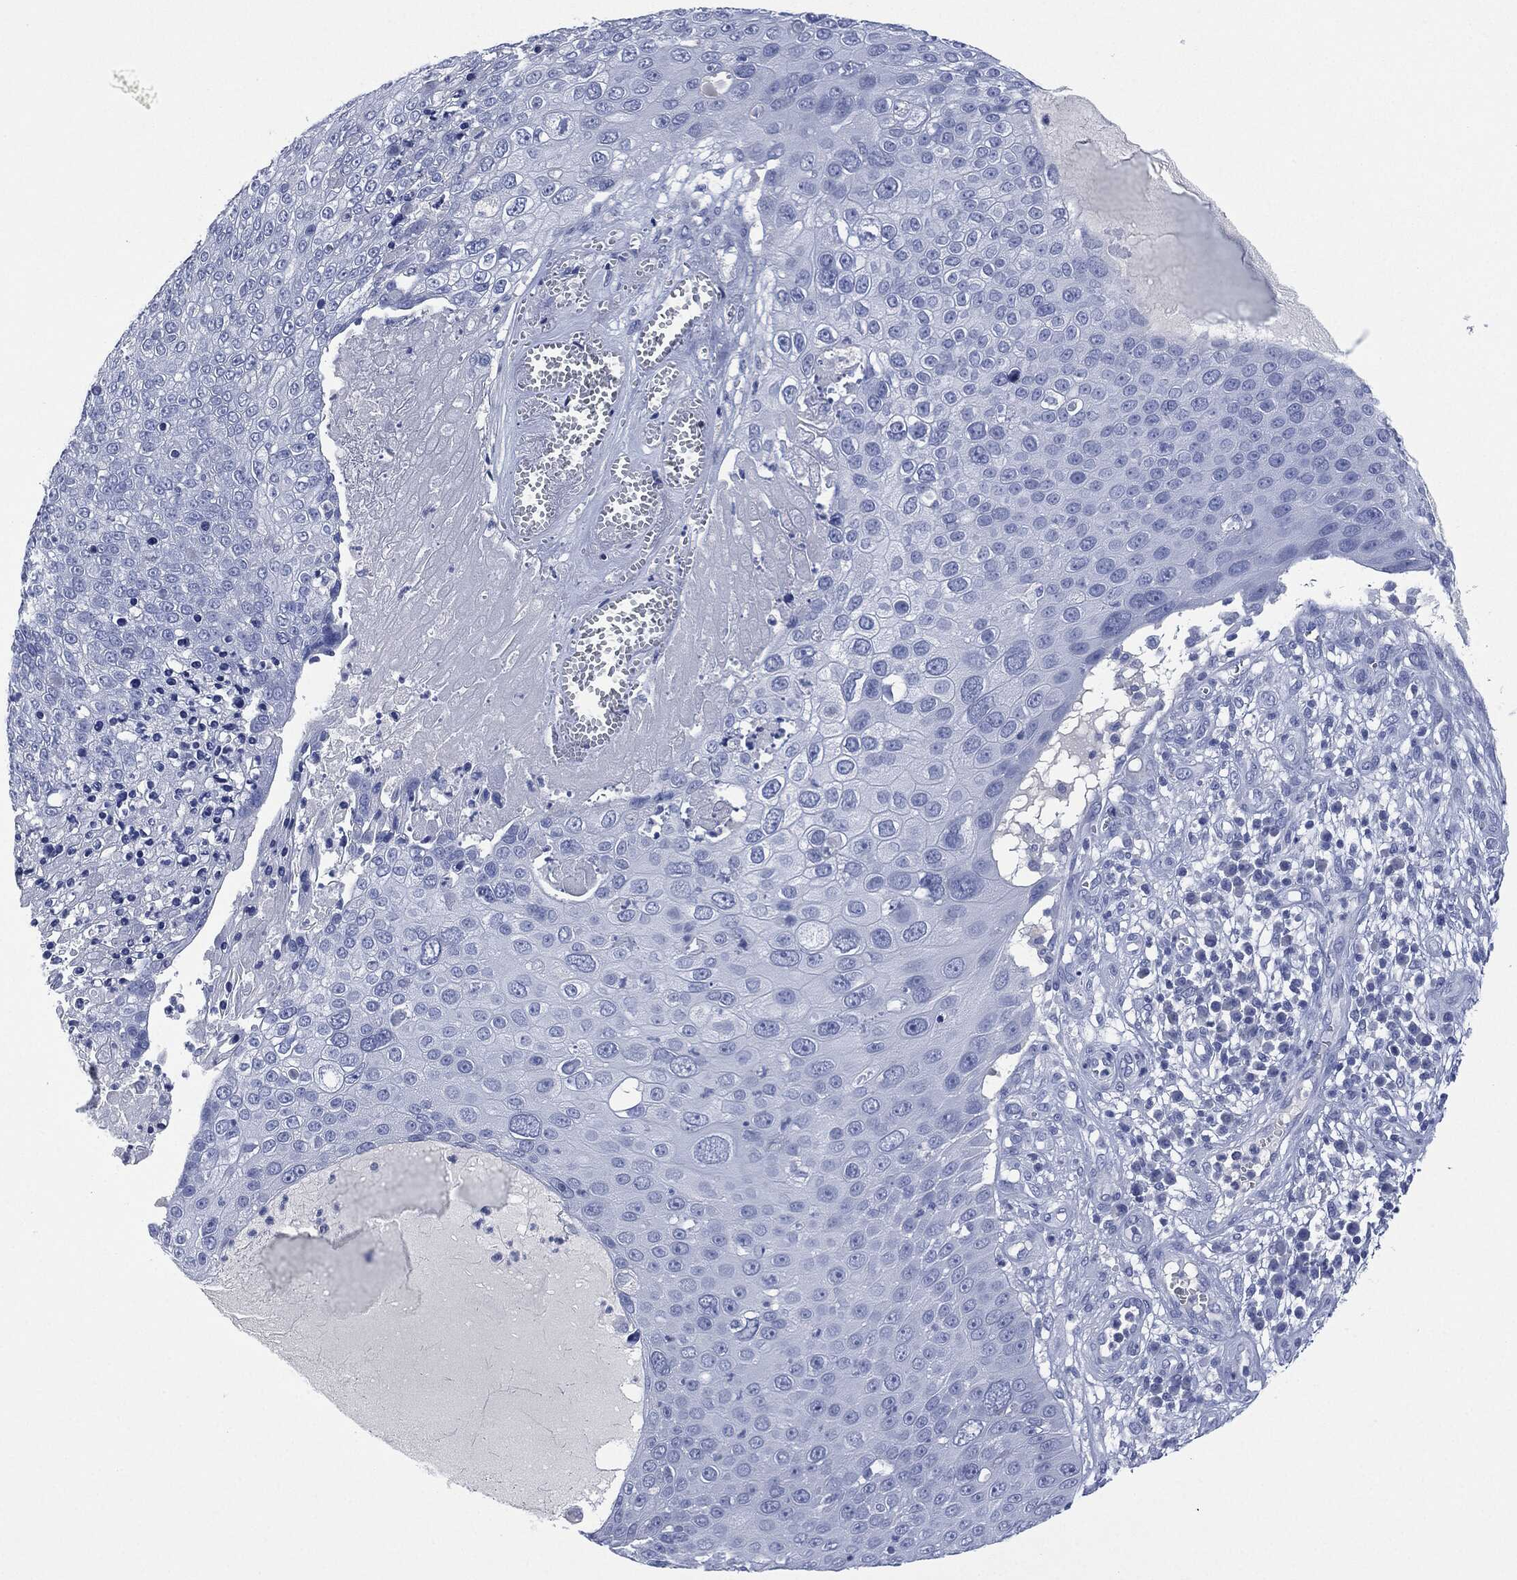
{"staining": {"intensity": "negative", "quantity": "none", "location": "none"}, "tissue": "skin cancer", "cell_type": "Tumor cells", "image_type": "cancer", "snomed": [{"axis": "morphology", "description": "Squamous cell carcinoma, NOS"}, {"axis": "topography", "description": "Skin"}], "caption": "Immunohistochemical staining of skin squamous cell carcinoma demonstrates no significant expression in tumor cells.", "gene": "MUC16", "patient": {"sex": "male", "age": 71}}